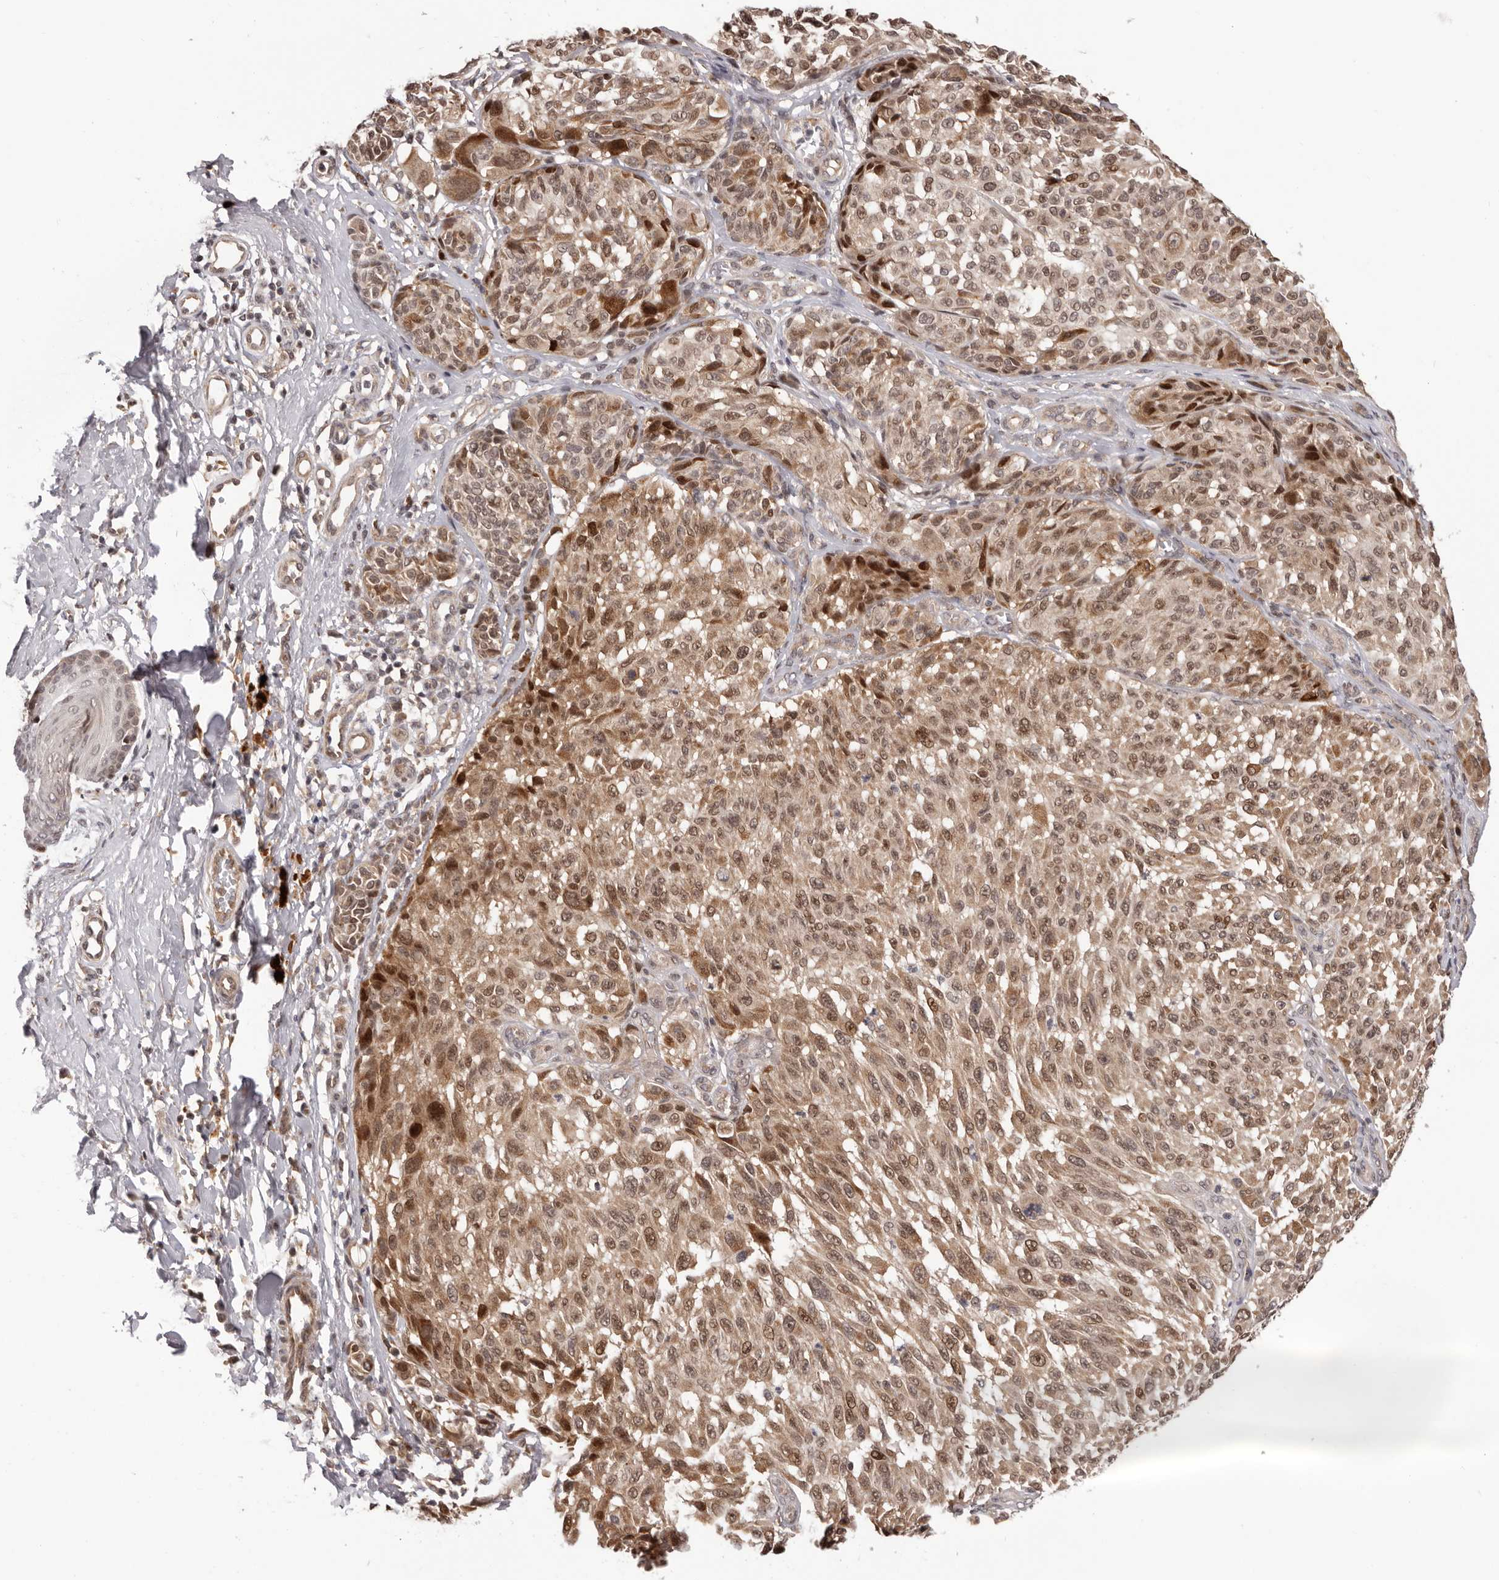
{"staining": {"intensity": "moderate", "quantity": ">75%", "location": "cytoplasmic/membranous,nuclear"}, "tissue": "melanoma", "cell_type": "Tumor cells", "image_type": "cancer", "snomed": [{"axis": "morphology", "description": "Malignant melanoma, NOS"}, {"axis": "topography", "description": "Skin"}], "caption": "A brown stain labels moderate cytoplasmic/membranous and nuclear staining of a protein in human malignant melanoma tumor cells.", "gene": "TBX5", "patient": {"sex": "male", "age": 83}}